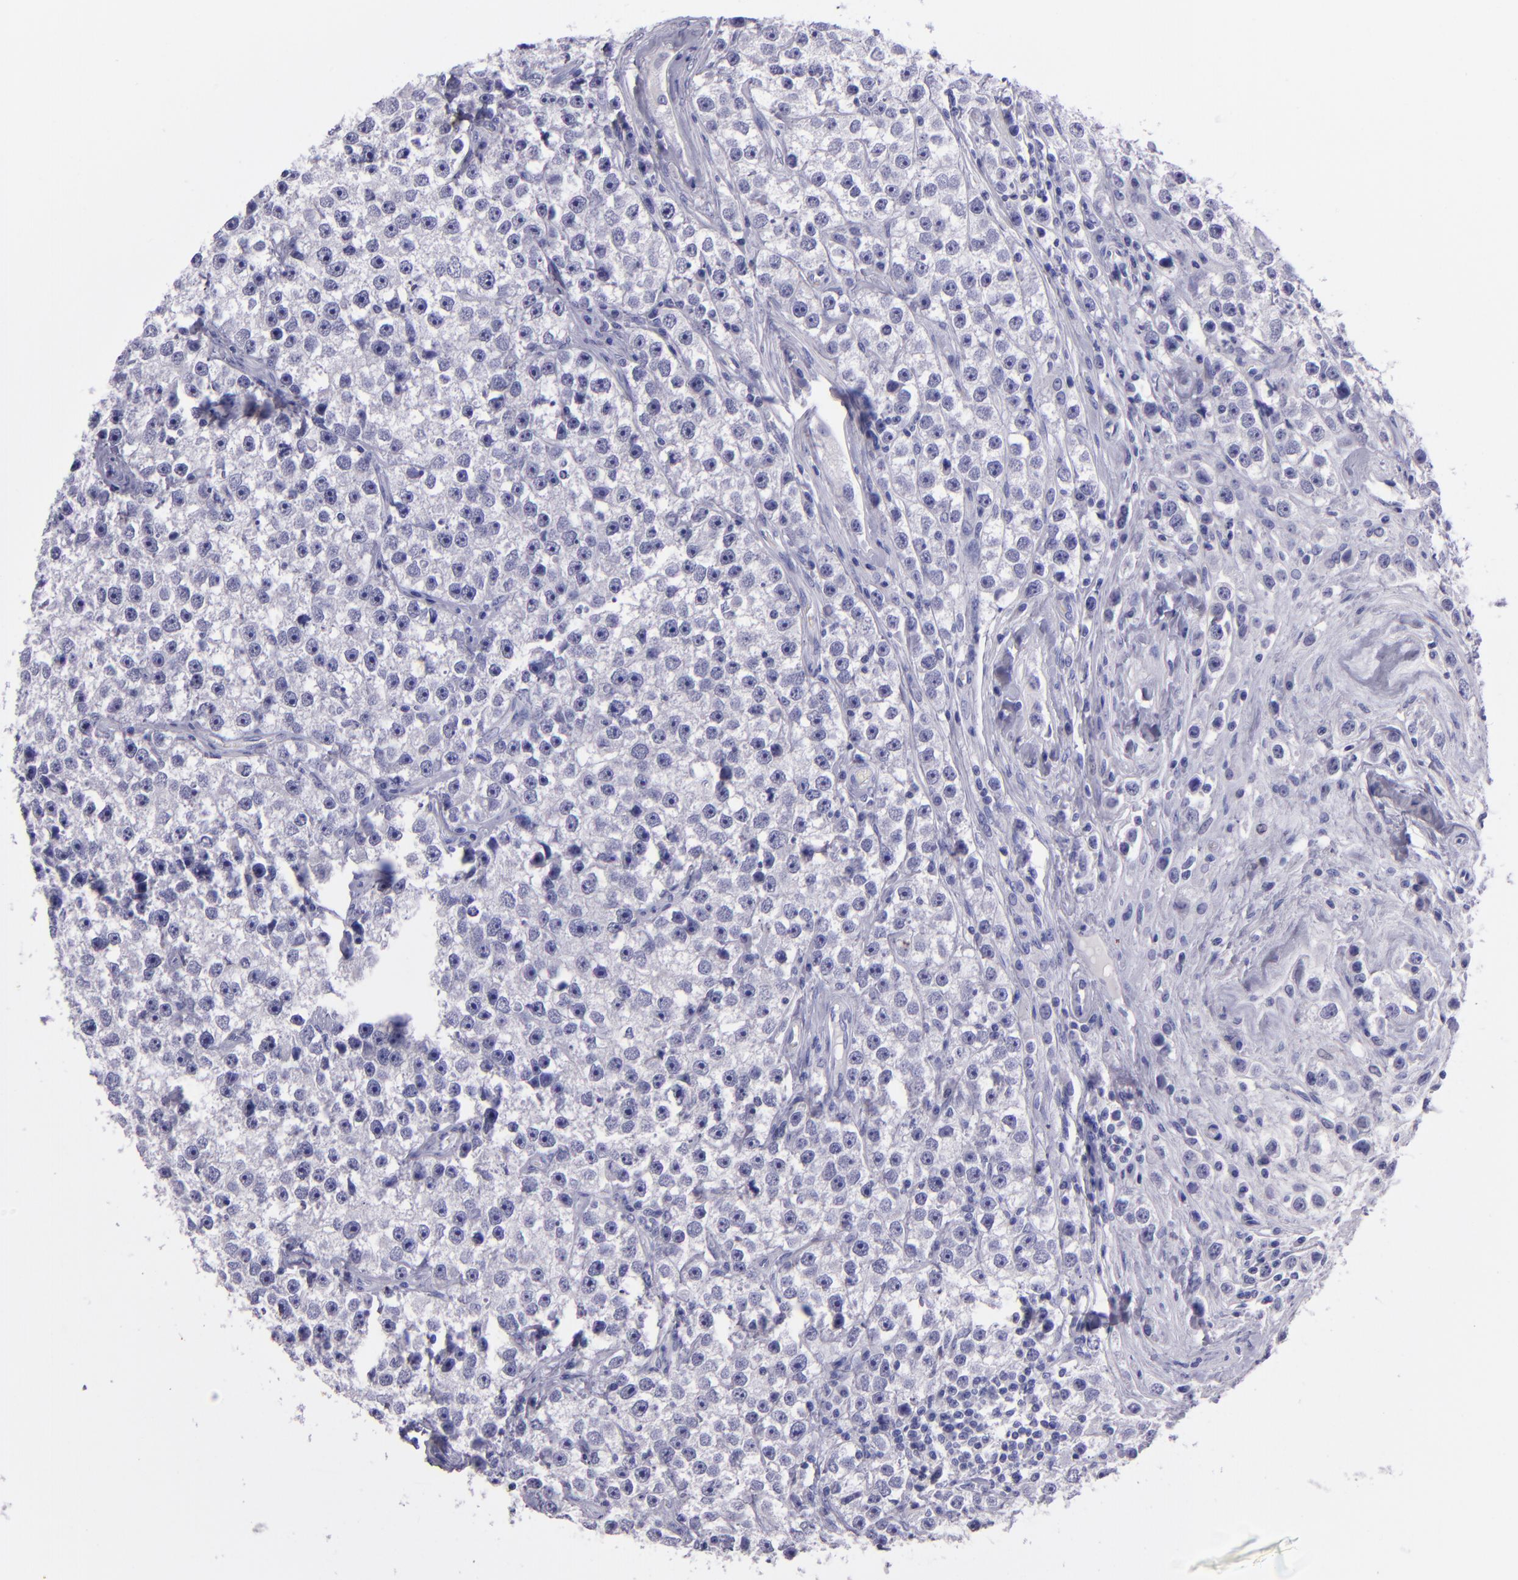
{"staining": {"intensity": "negative", "quantity": "none", "location": "none"}, "tissue": "testis cancer", "cell_type": "Tumor cells", "image_type": "cancer", "snomed": [{"axis": "morphology", "description": "Seminoma, NOS"}, {"axis": "topography", "description": "Testis"}], "caption": "Tumor cells show no significant protein staining in testis cancer (seminoma).", "gene": "TNNT3", "patient": {"sex": "male", "age": 32}}